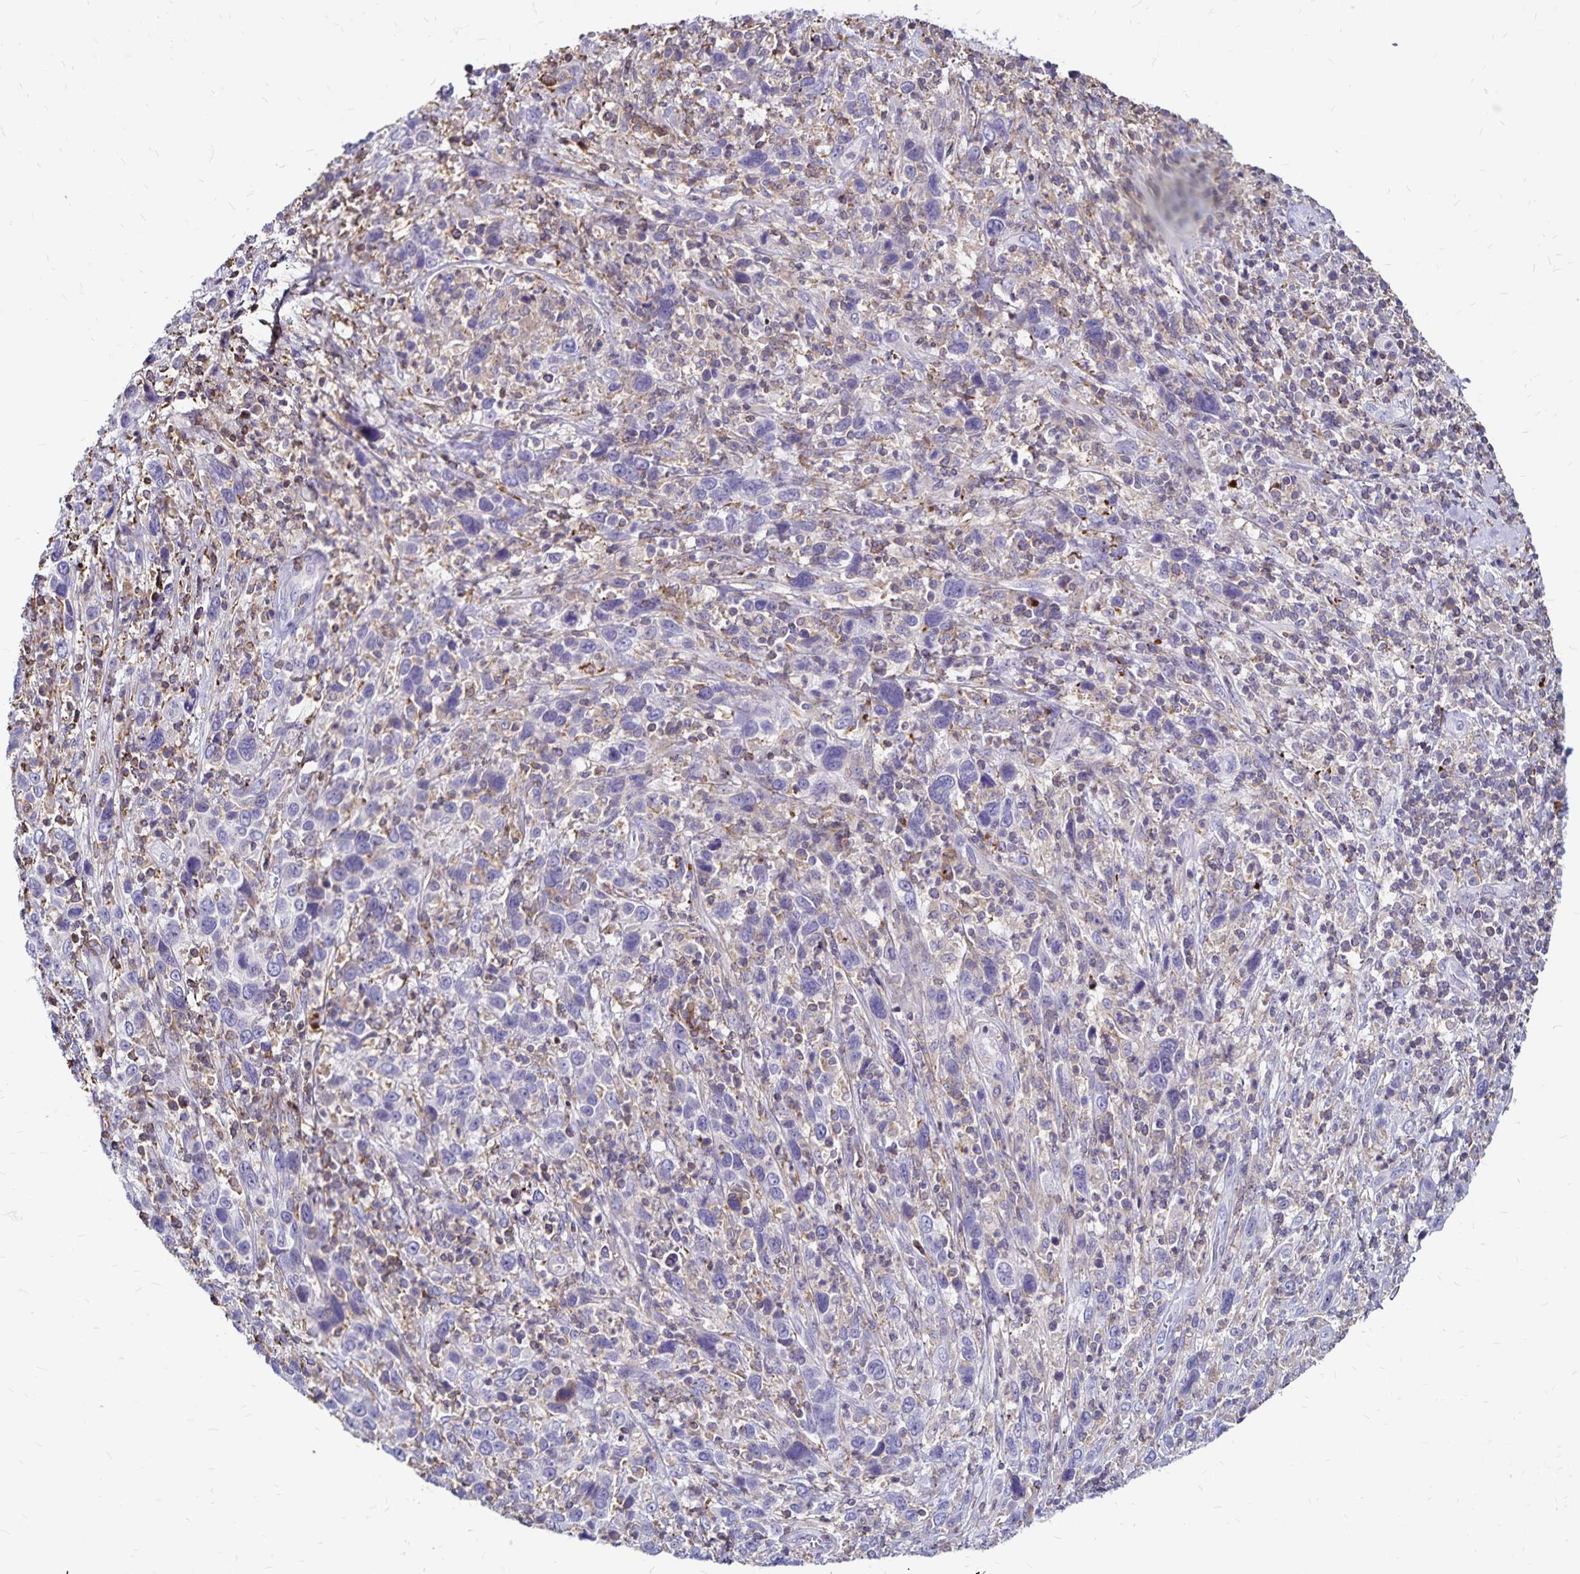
{"staining": {"intensity": "negative", "quantity": "none", "location": "none"}, "tissue": "cervical cancer", "cell_type": "Tumor cells", "image_type": "cancer", "snomed": [{"axis": "morphology", "description": "Squamous cell carcinoma, NOS"}, {"axis": "topography", "description": "Cervix"}], "caption": "Protein analysis of squamous cell carcinoma (cervical) exhibits no significant positivity in tumor cells.", "gene": "NAGPA", "patient": {"sex": "female", "age": 46}}